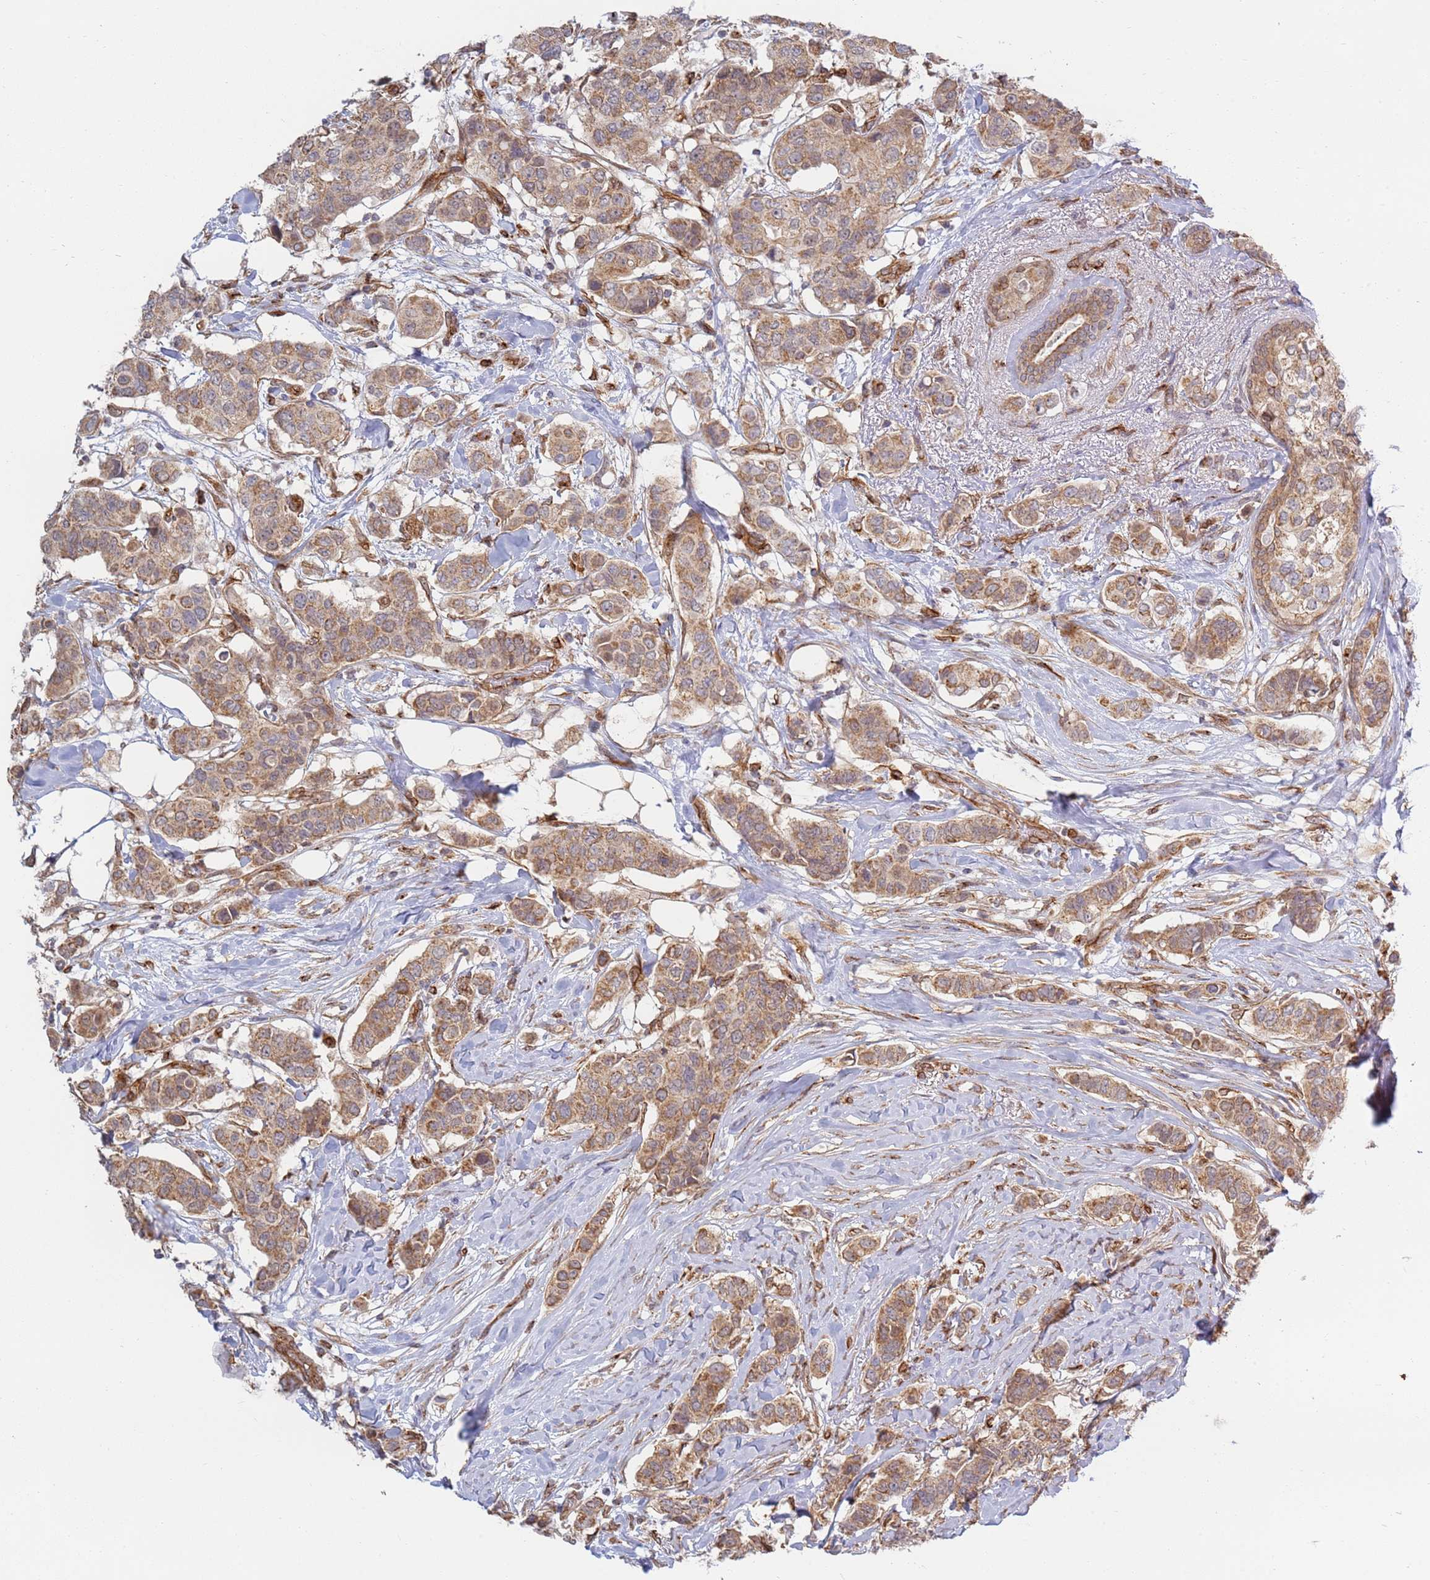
{"staining": {"intensity": "moderate", "quantity": ">75%", "location": "cytoplasmic/membranous"}, "tissue": "breast cancer", "cell_type": "Tumor cells", "image_type": "cancer", "snomed": [{"axis": "morphology", "description": "Lobular carcinoma"}, {"axis": "topography", "description": "Breast"}], "caption": "A photomicrograph showing moderate cytoplasmic/membranous expression in about >75% of tumor cells in breast lobular carcinoma, as visualized by brown immunohistochemical staining.", "gene": "CEP170", "patient": {"sex": "female", "age": 51}}